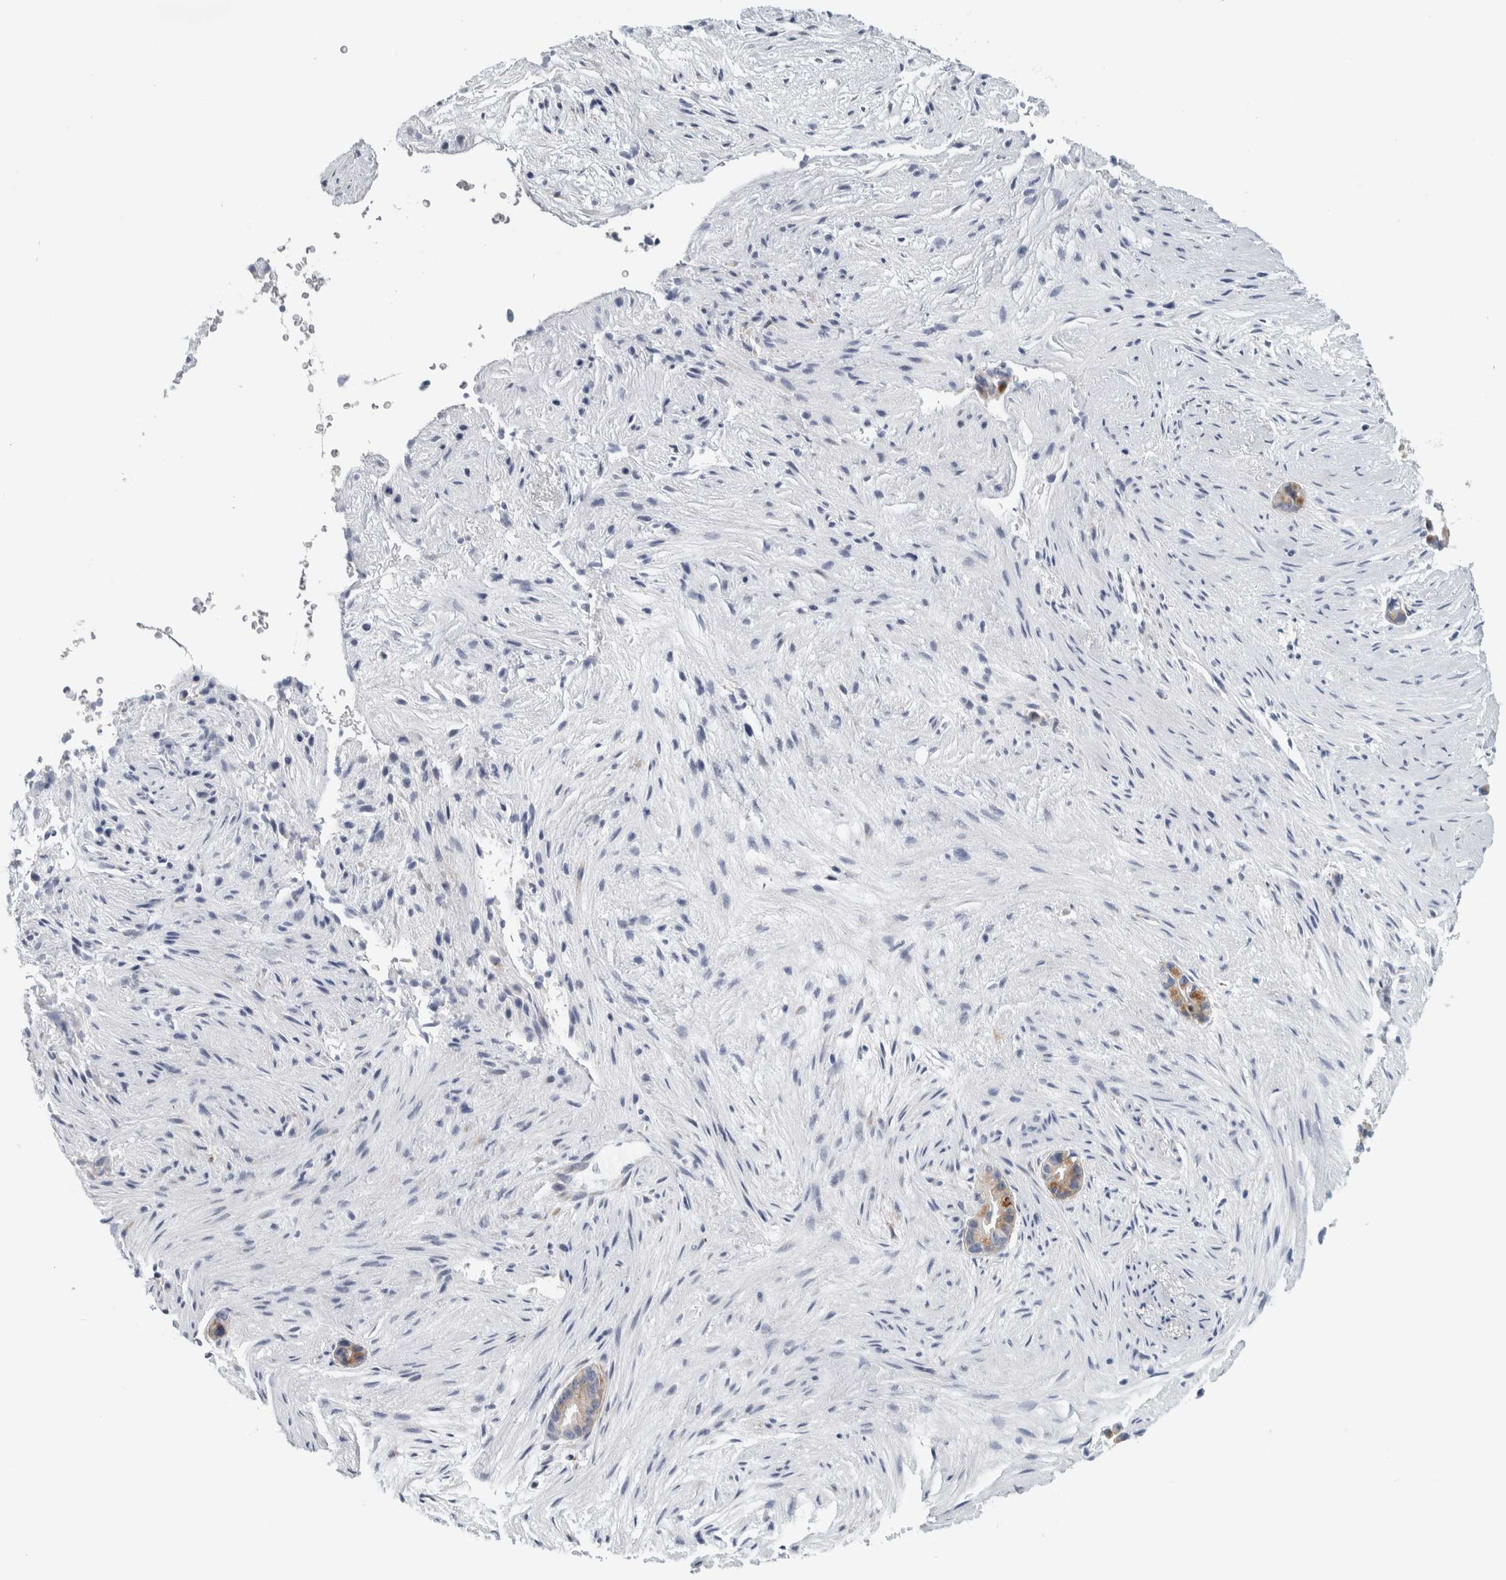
{"staining": {"intensity": "moderate", "quantity": ">75%", "location": "cytoplasmic/membranous"}, "tissue": "liver cancer", "cell_type": "Tumor cells", "image_type": "cancer", "snomed": [{"axis": "morphology", "description": "Cholangiocarcinoma"}, {"axis": "topography", "description": "Liver"}], "caption": "Immunohistochemical staining of human liver cancer (cholangiocarcinoma) demonstrates medium levels of moderate cytoplasmic/membranous staining in about >75% of tumor cells. (brown staining indicates protein expression, while blue staining denotes nuclei).", "gene": "B3GNT3", "patient": {"sex": "female", "age": 55}}